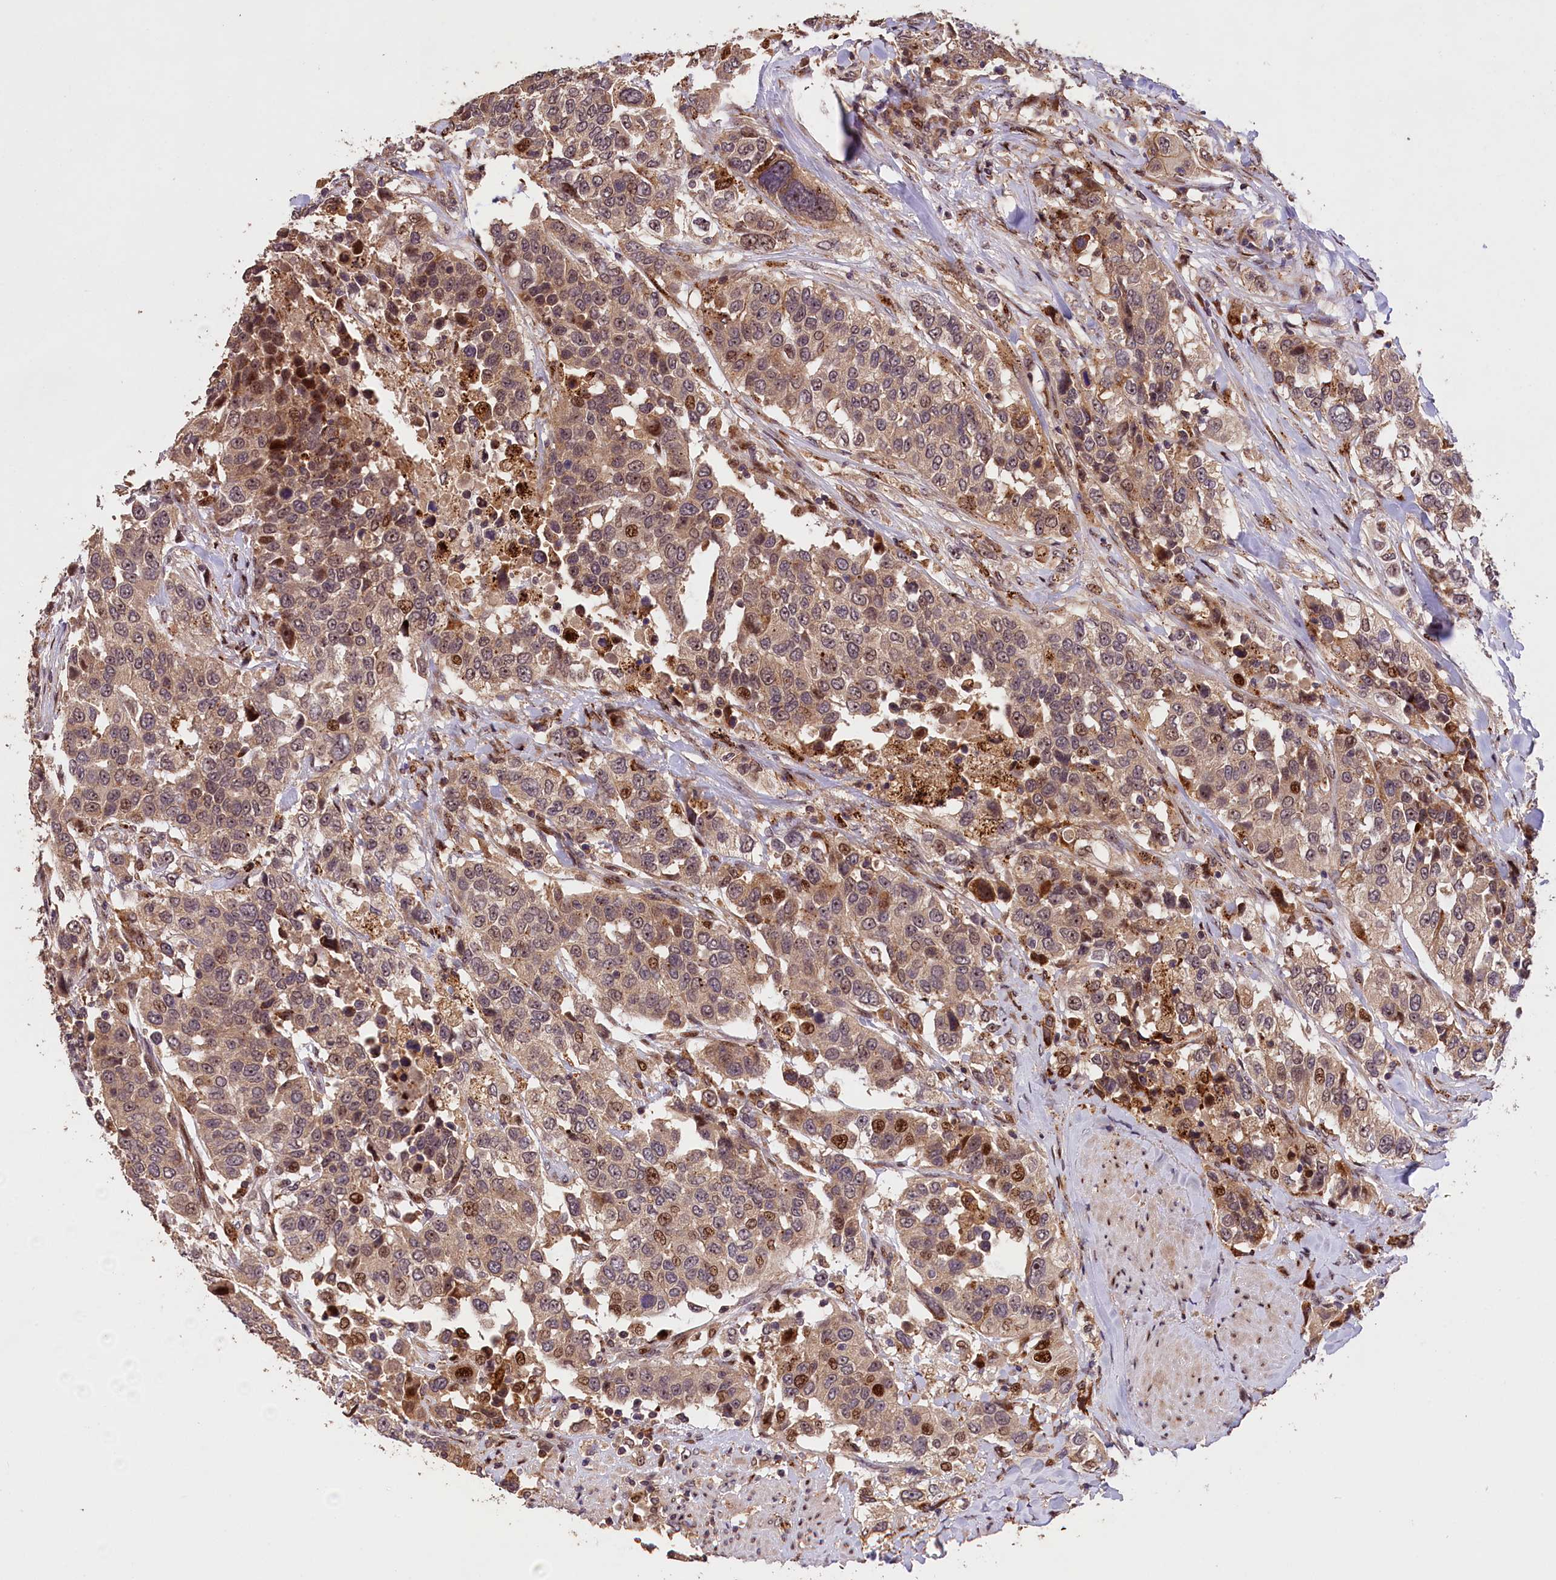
{"staining": {"intensity": "moderate", "quantity": "25%-75%", "location": "cytoplasmic/membranous,nuclear"}, "tissue": "urothelial cancer", "cell_type": "Tumor cells", "image_type": "cancer", "snomed": [{"axis": "morphology", "description": "Urothelial carcinoma, High grade"}, {"axis": "topography", "description": "Urinary bladder"}], "caption": "A photomicrograph of high-grade urothelial carcinoma stained for a protein shows moderate cytoplasmic/membranous and nuclear brown staining in tumor cells. (Stains: DAB in brown, nuclei in blue, Microscopy: brightfield microscopy at high magnification).", "gene": "PHAF1", "patient": {"sex": "female", "age": 80}}